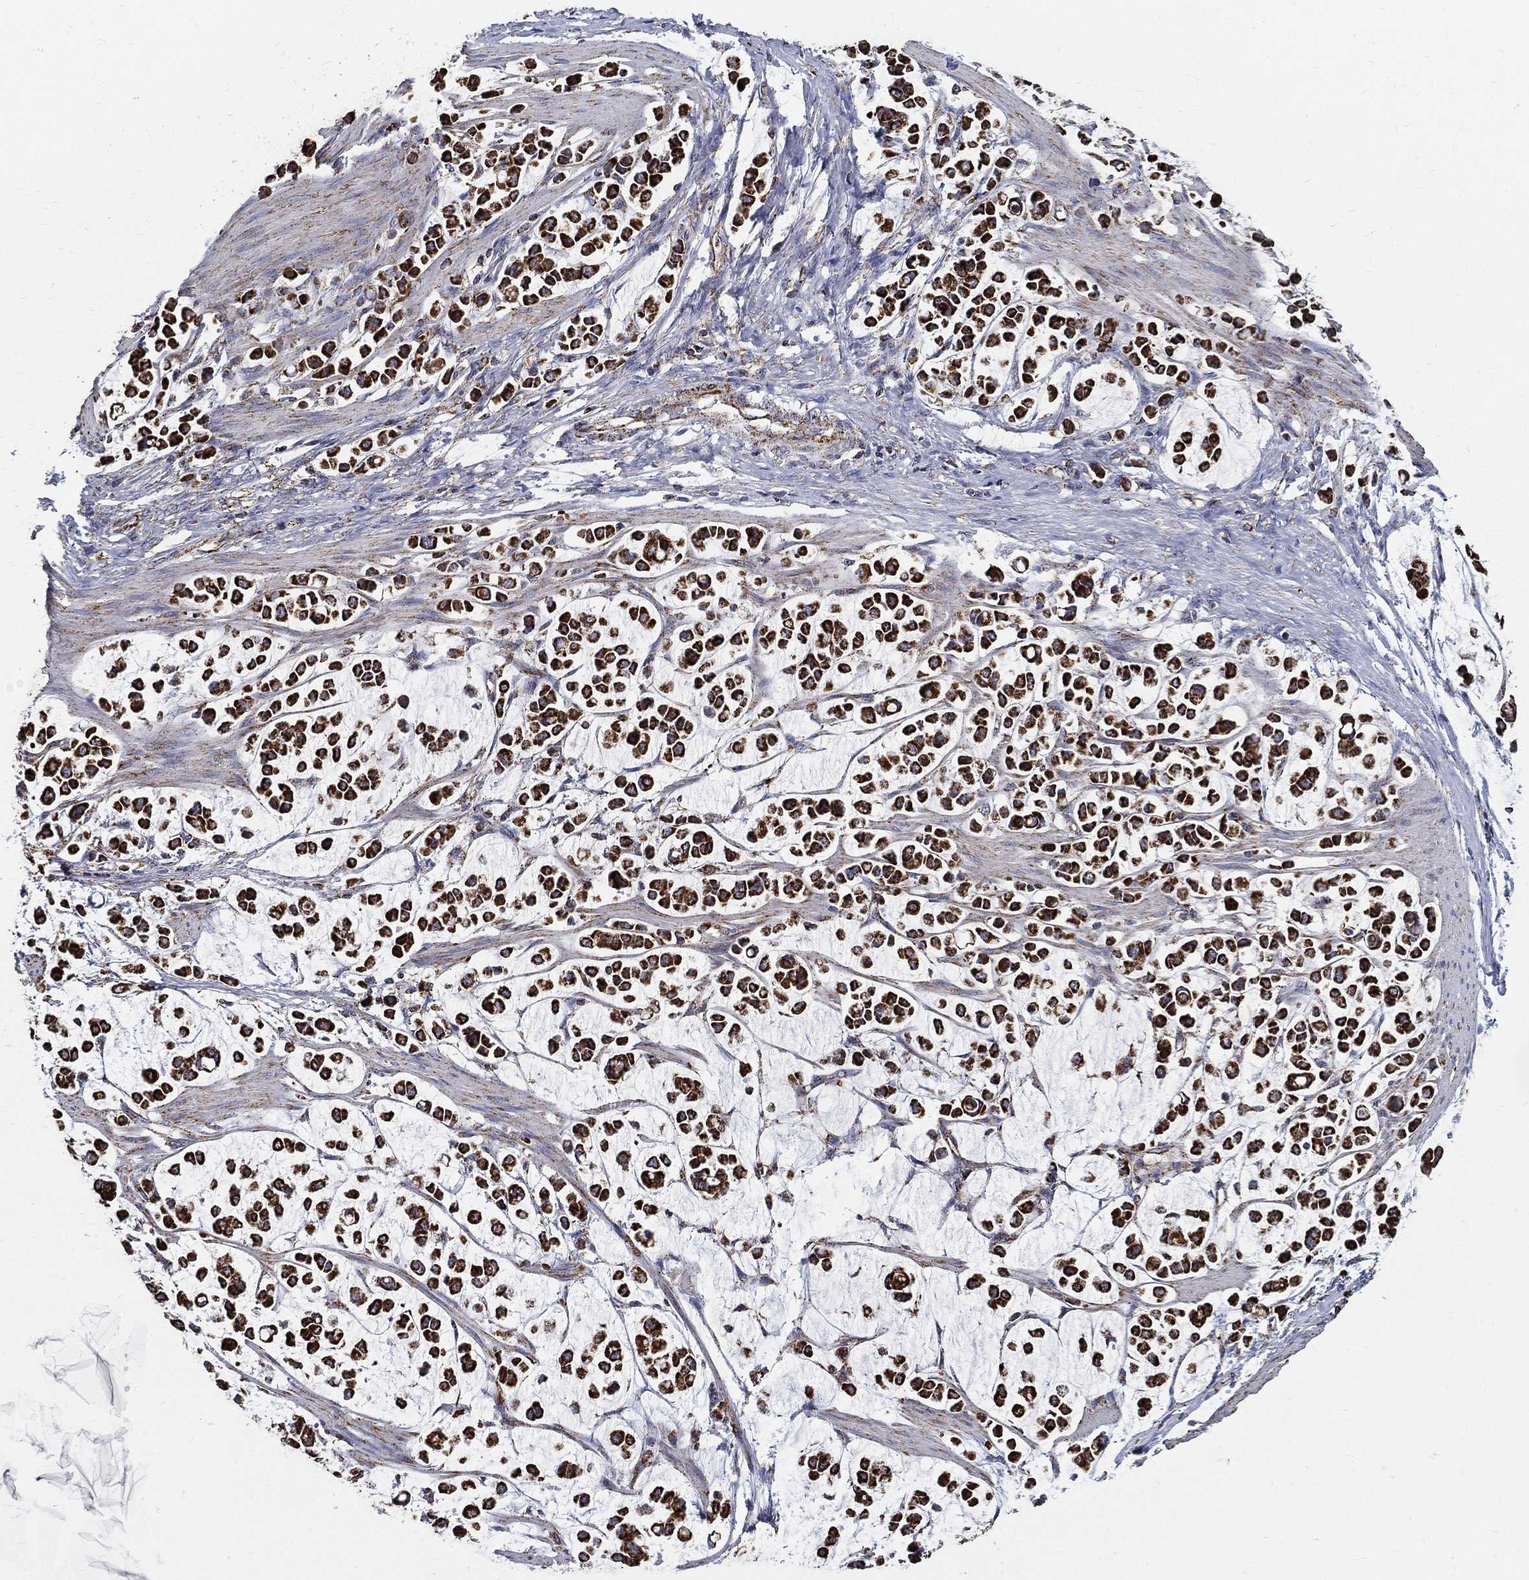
{"staining": {"intensity": "strong", "quantity": ">75%", "location": "cytoplasmic/membranous"}, "tissue": "stomach cancer", "cell_type": "Tumor cells", "image_type": "cancer", "snomed": [{"axis": "morphology", "description": "Adenocarcinoma, NOS"}, {"axis": "topography", "description": "Stomach"}], "caption": "The histopathology image displays a brown stain indicating the presence of a protein in the cytoplasmic/membranous of tumor cells in stomach cancer. The protein is shown in brown color, while the nuclei are stained blue.", "gene": "NDUFAB1", "patient": {"sex": "male", "age": 82}}